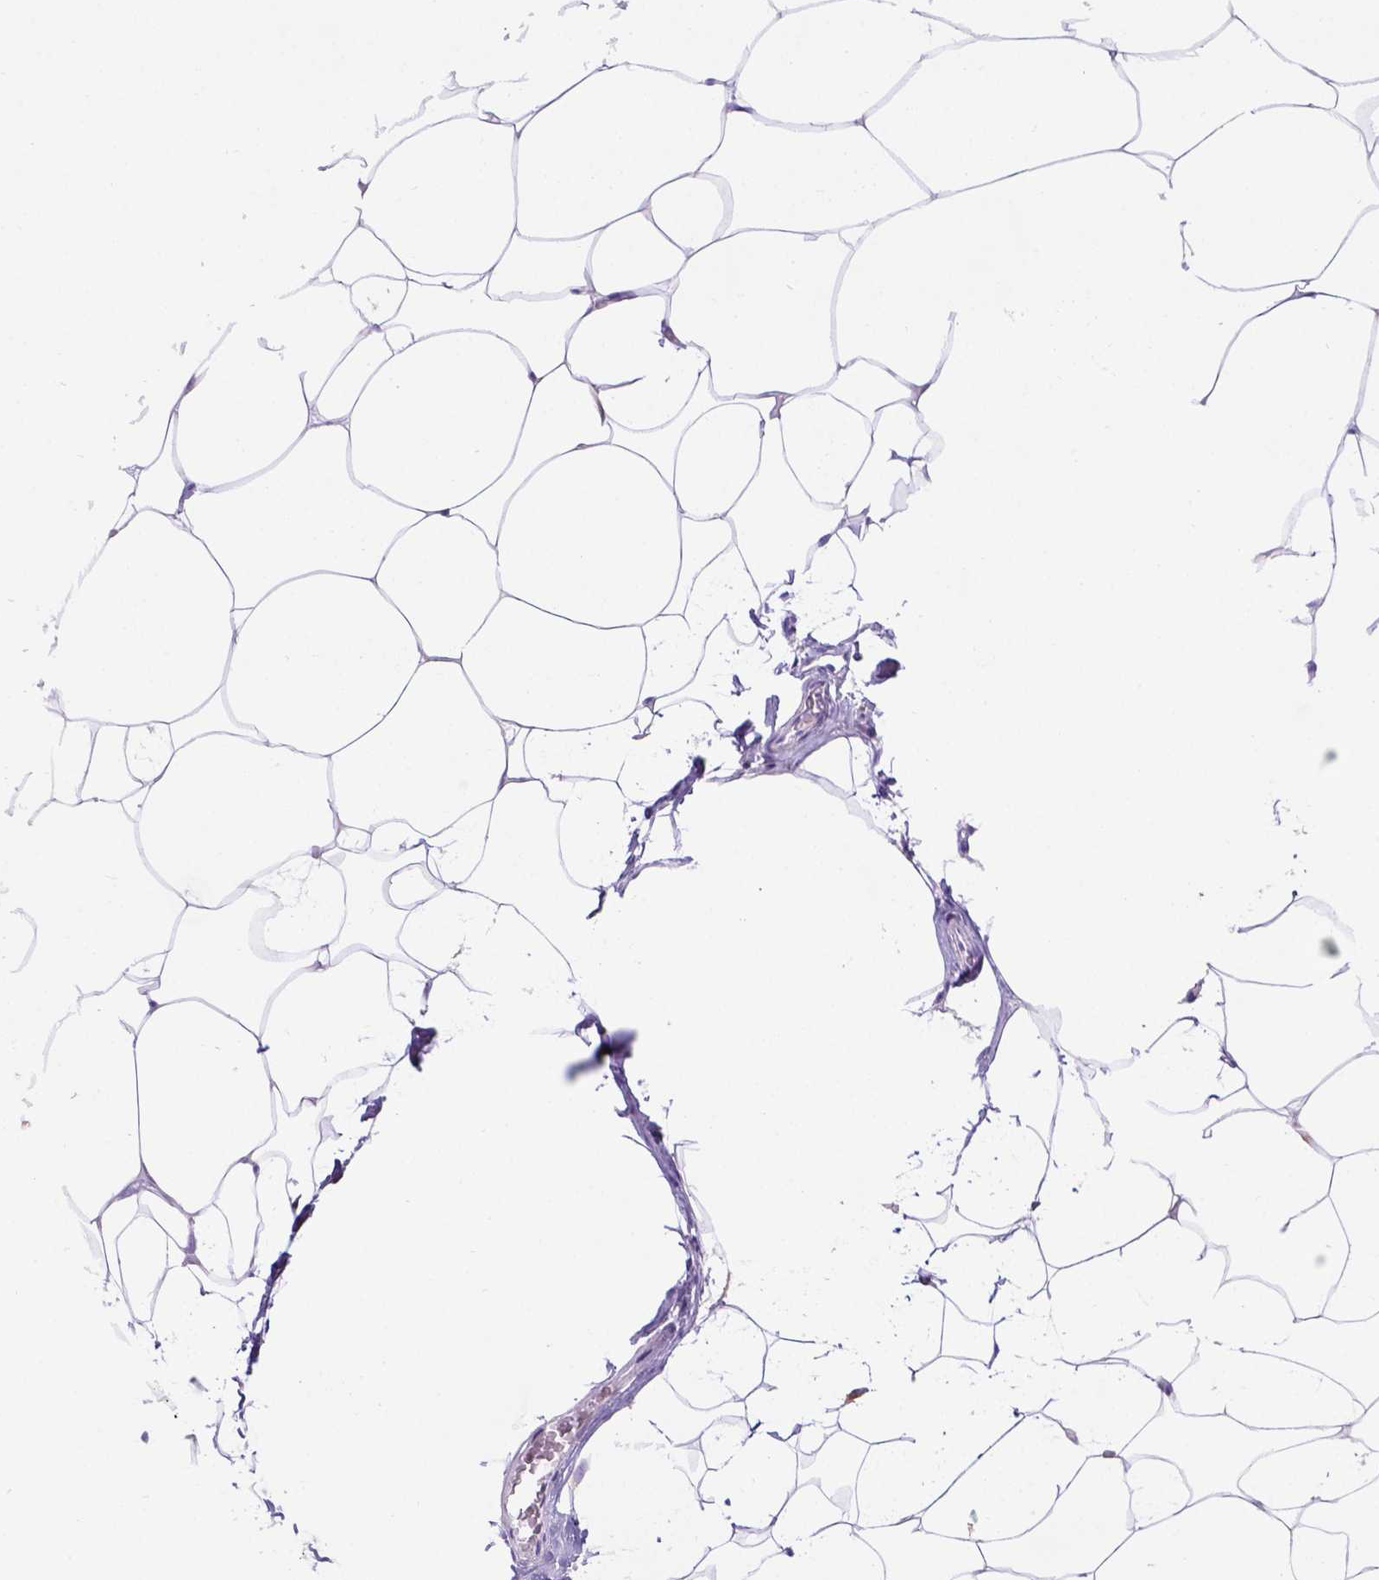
{"staining": {"intensity": "negative", "quantity": "none", "location": "none"}, "tissue": "breast", "cell_type": "Adipocytes", "image_type": "normal", "snomed": [{"axis": "morphology", "description": "Normal tissue, NOS"}, {"axis": "topography", "description": "Breast"}], "caption": "Immunohistochemistry histopathology image of normal breast: breast stained with DAB (3,3'-diaminobenzidine) exhibits no significant protein staining in adipocytes.", "gene": "PTGES", "patient": {"sex": "female", "age": 32}}